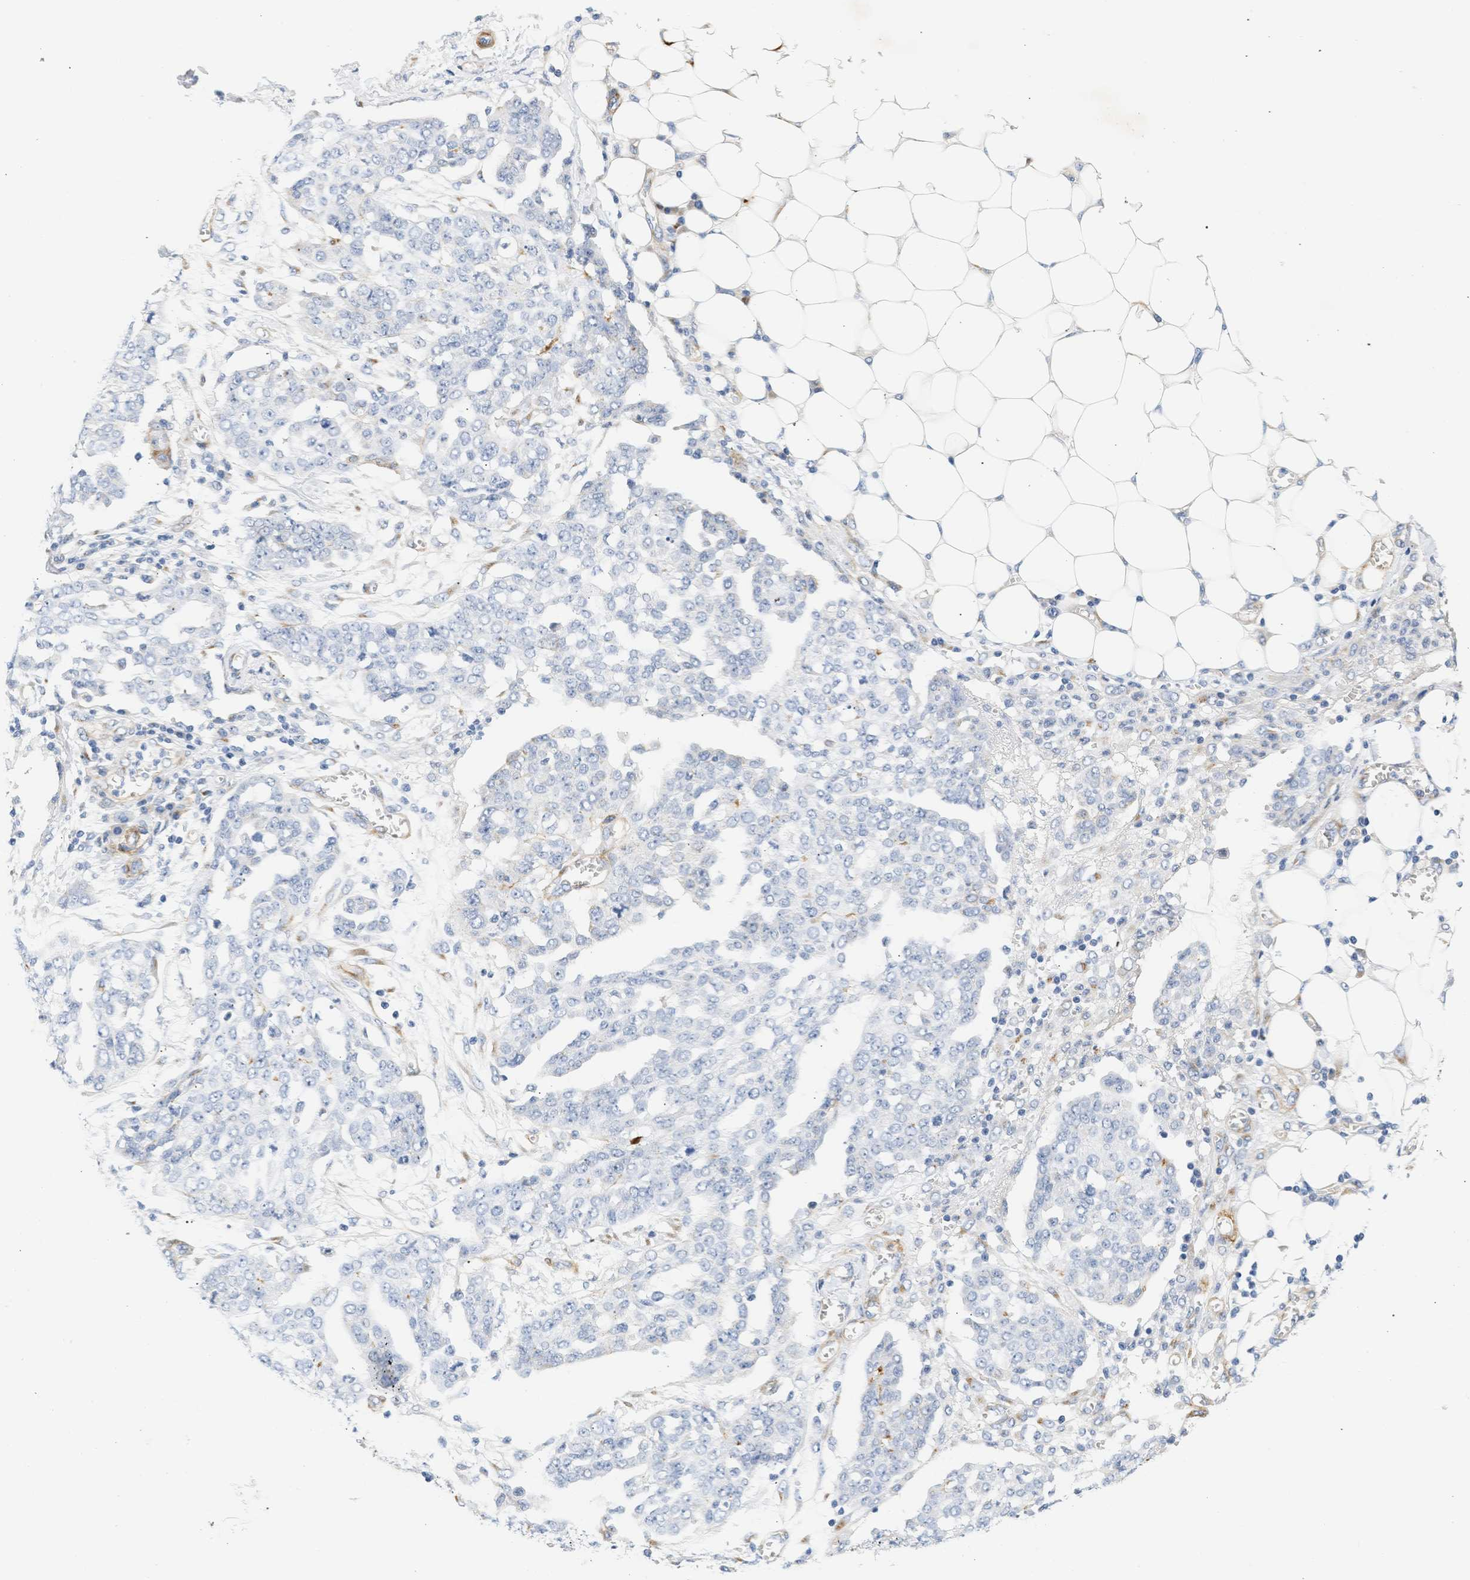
{"staining": {"intensity": "negative", "quantity": "none", "location": "none"}, "tissue": "ovarian cancer", "cell_type": "Tumor cells", "image_type": "cancer", "snomed": [{"axis": "morphology", "description": "Cystadenocarcinoma, serous, NOS"}, {"axis": "topography", "description": "Soft tissue"}, {"axis": "topography", "description": "Ovary"}], "caption": "Tumor cells are negative for protein expression in human serous cystadenocarcinoma (ovarian).", "gene": "SLC30A7", "patient": {"sex": "female", "age": 57}}